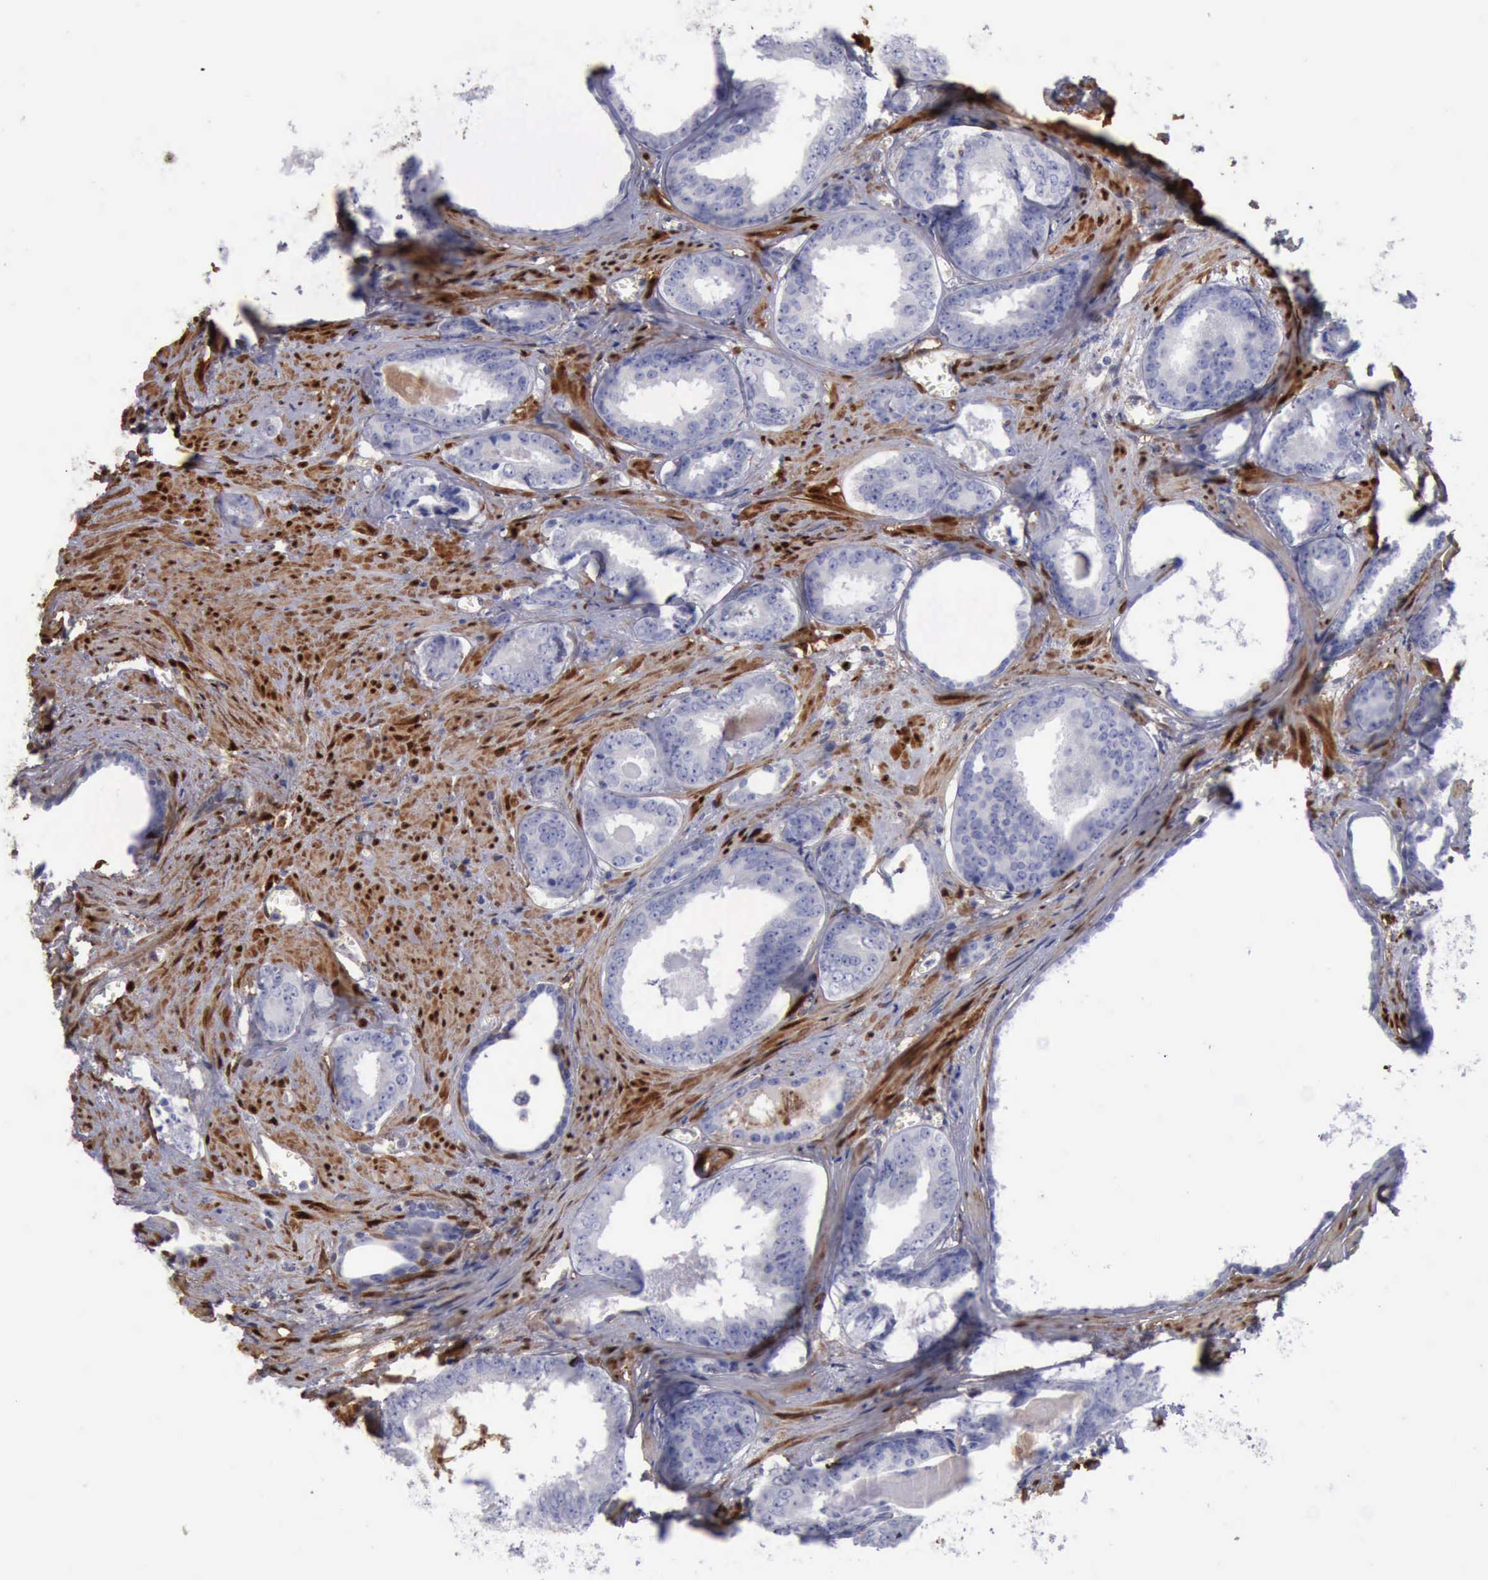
{"staining": {"intensity": "negative", "quantity": "none", "location": "none"}, "tissue": "prostate cancer", "cell_type": "Tumor cells", "image_type": "cancer", "snomed": [{"axis": "morphology", "description": "Adenocarcinoma, Medium grade"}, {"axis": "topography", "description": "Prostate"}], "caption": "There is no significant expression in tumor cells of adenocarcinoma (medium-grade) (prostate).", "gene": "FHL1", "patient": {"sex": "male", "age": 79}}